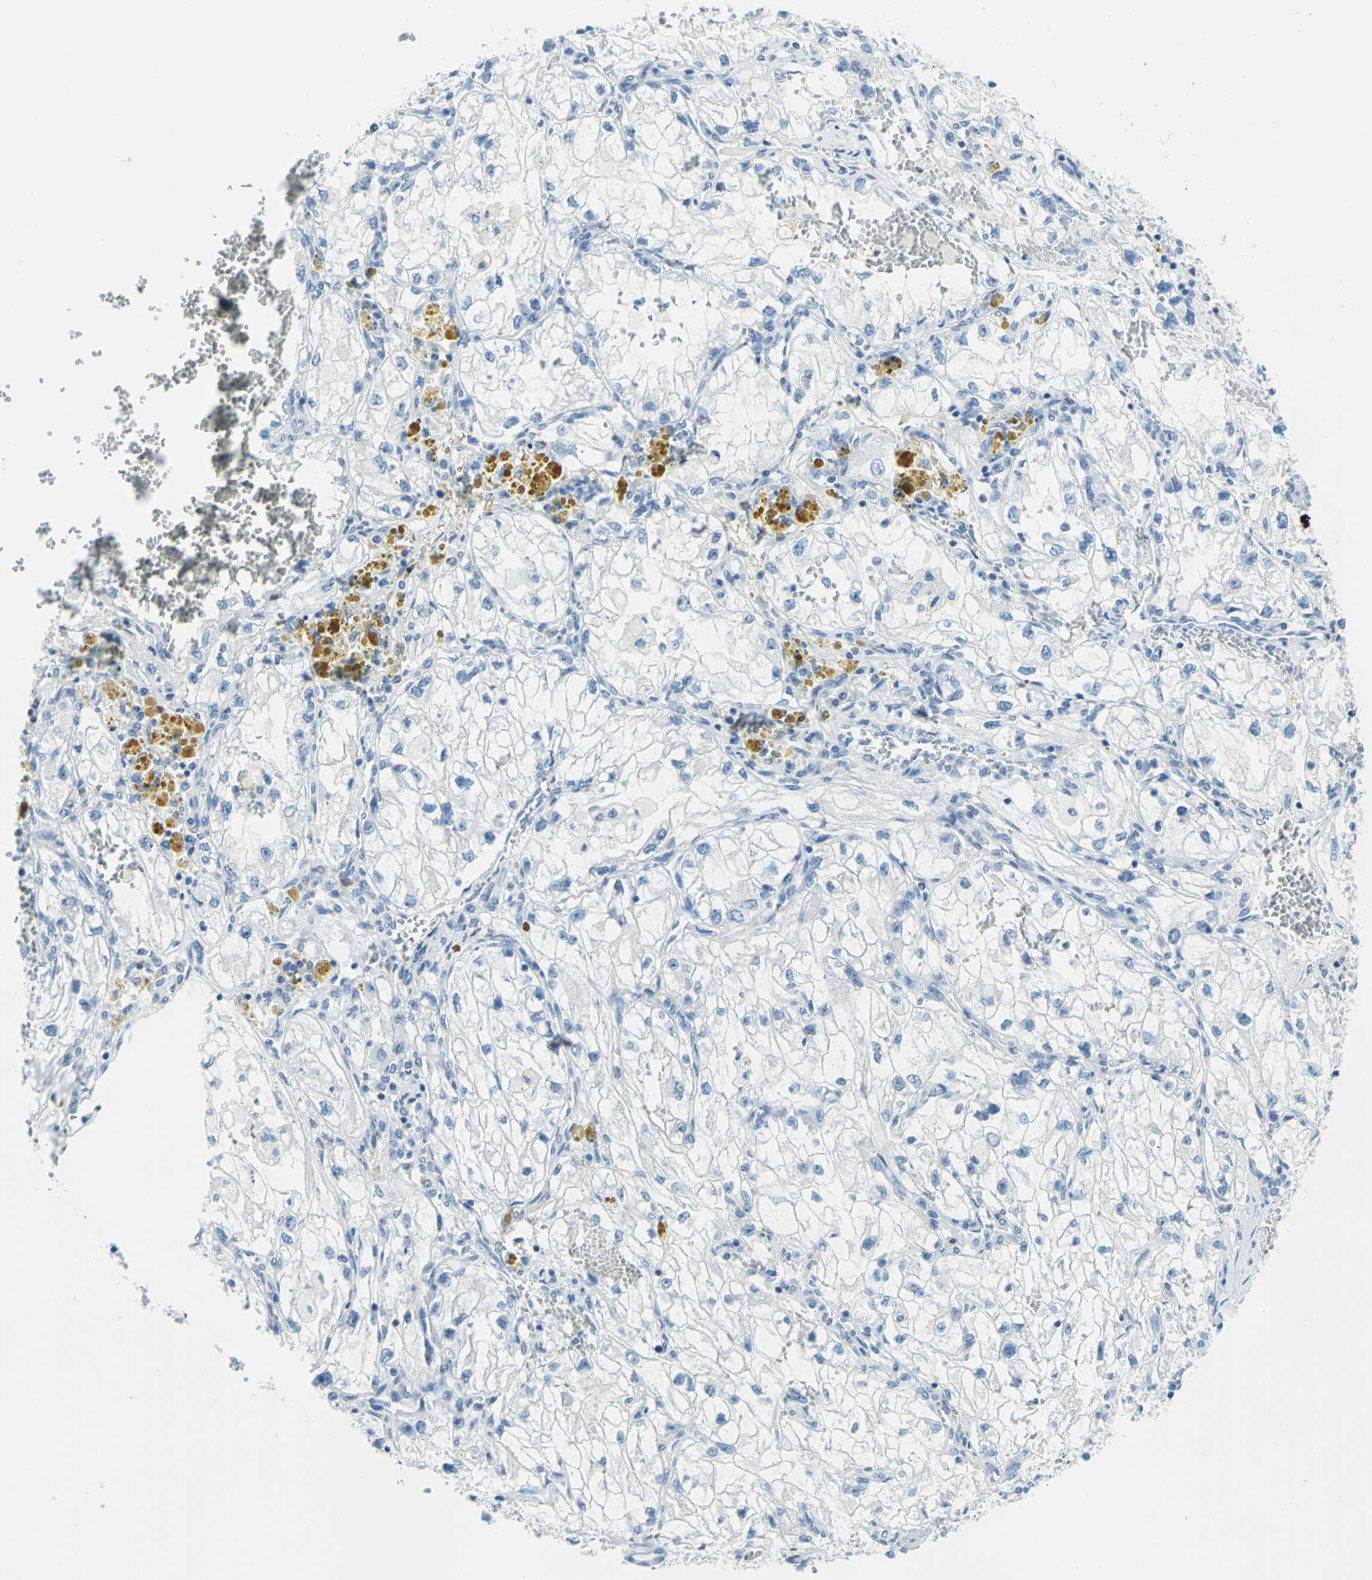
{"staining": {"intensity": "negative", "quantity": "none", "location": "none"}, "tissue": "renal cancer", "cell_type": "Tumor cells", "image_type": "cancer", "snomed": [{"axis": "morphology", "description": "Adenocarcinoma, NOS"}, {"axis": "topography", "description": "Kidney"}], "caption": "High magnification brightfield microscopy of adenocarcinoma (renal) stained with DAB (3,3'-diaminobenzidine) (brown) and counterstained with hematoxylin (blue): tumor cells show no significant expression.", "gene": "DNAI2", "patient": {"sex": "female", "age": 70}}